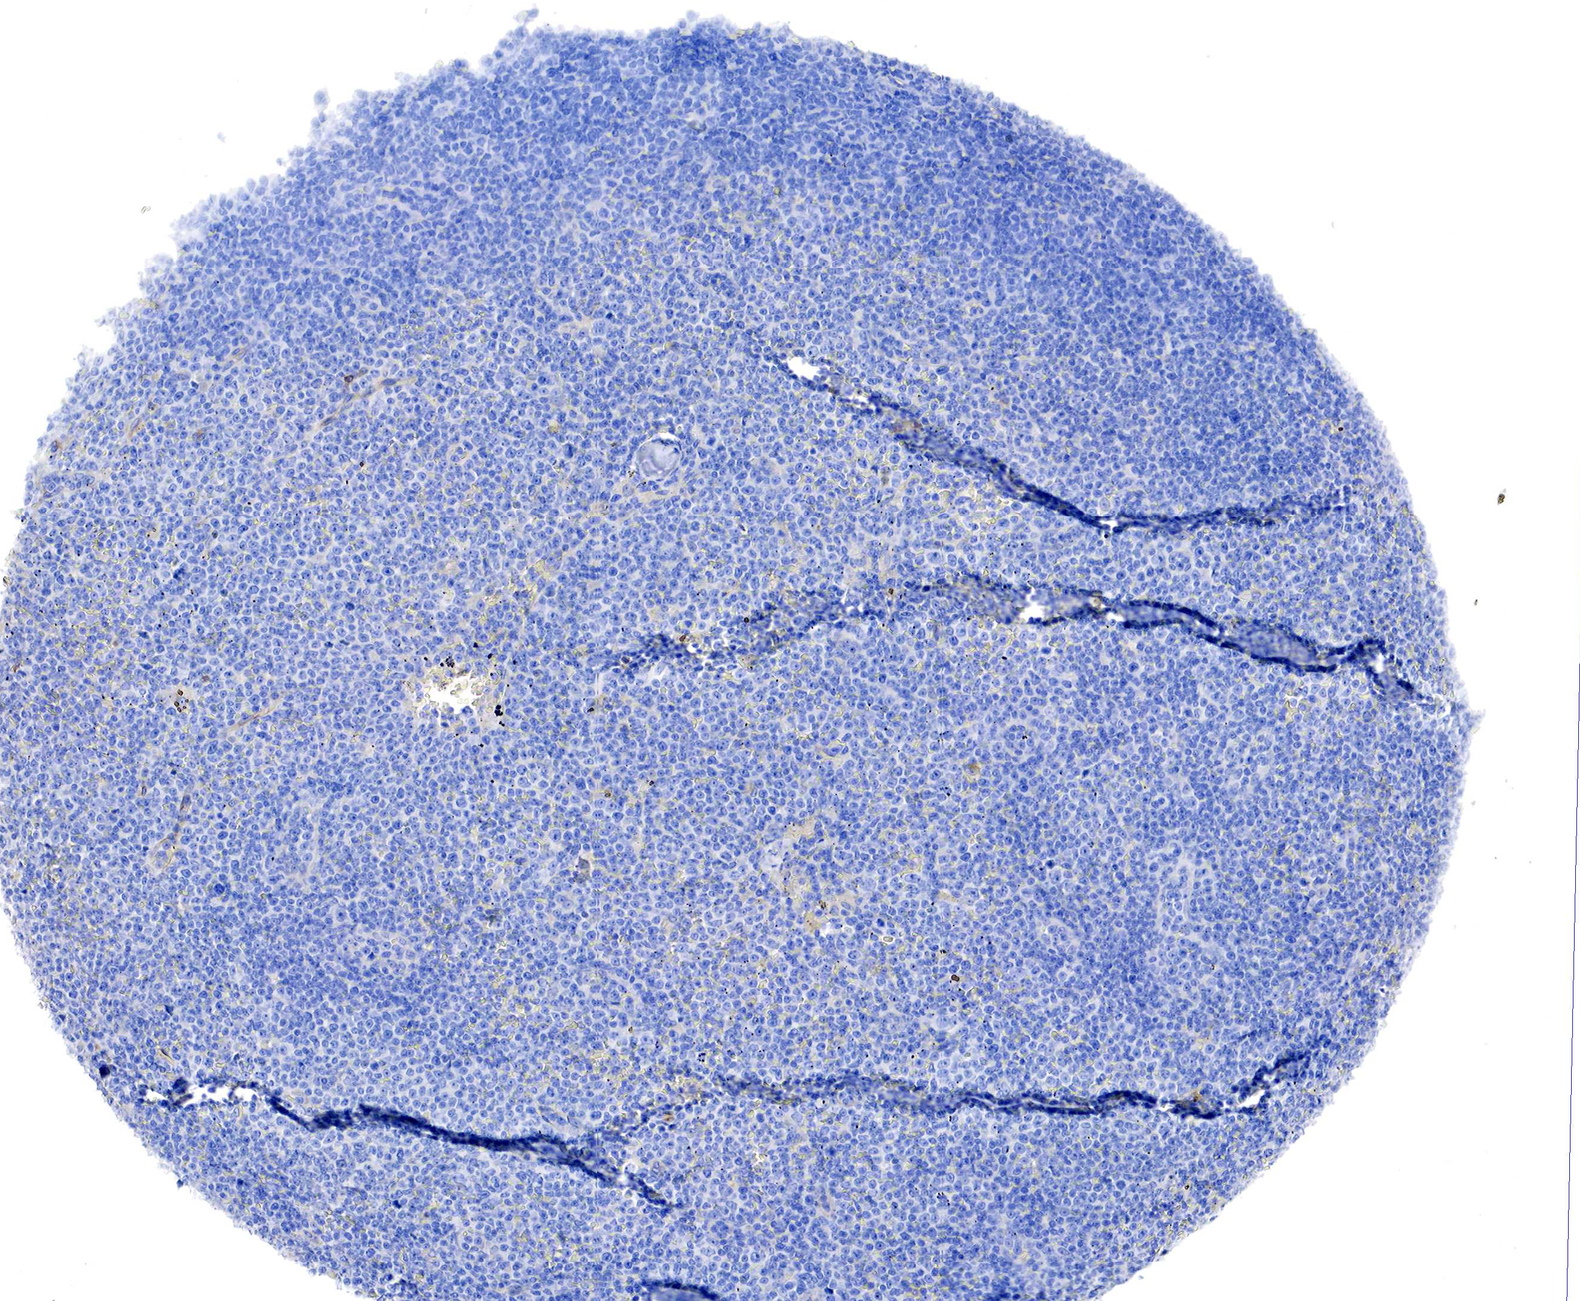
{"staining": {"intensity": "negative", "quantity": "none", "location": "none"}, "tissue": "lymphoma", "cell_type": "Tumor cells", "image_type": "cancer", "snomed": [{"axis": "morphology", "description": "Malignant lymphoma, non-Hodgkin's type, Low grade"}, {"axis": "topography", "description": "Lymph node"}], "caption": "Tumor cells show no significant protein positivity in low-grade malignant lymphoma, non-Hodgkin's type.", "gene": "RDX", "patient": {"sex": "male", "age": 50}}